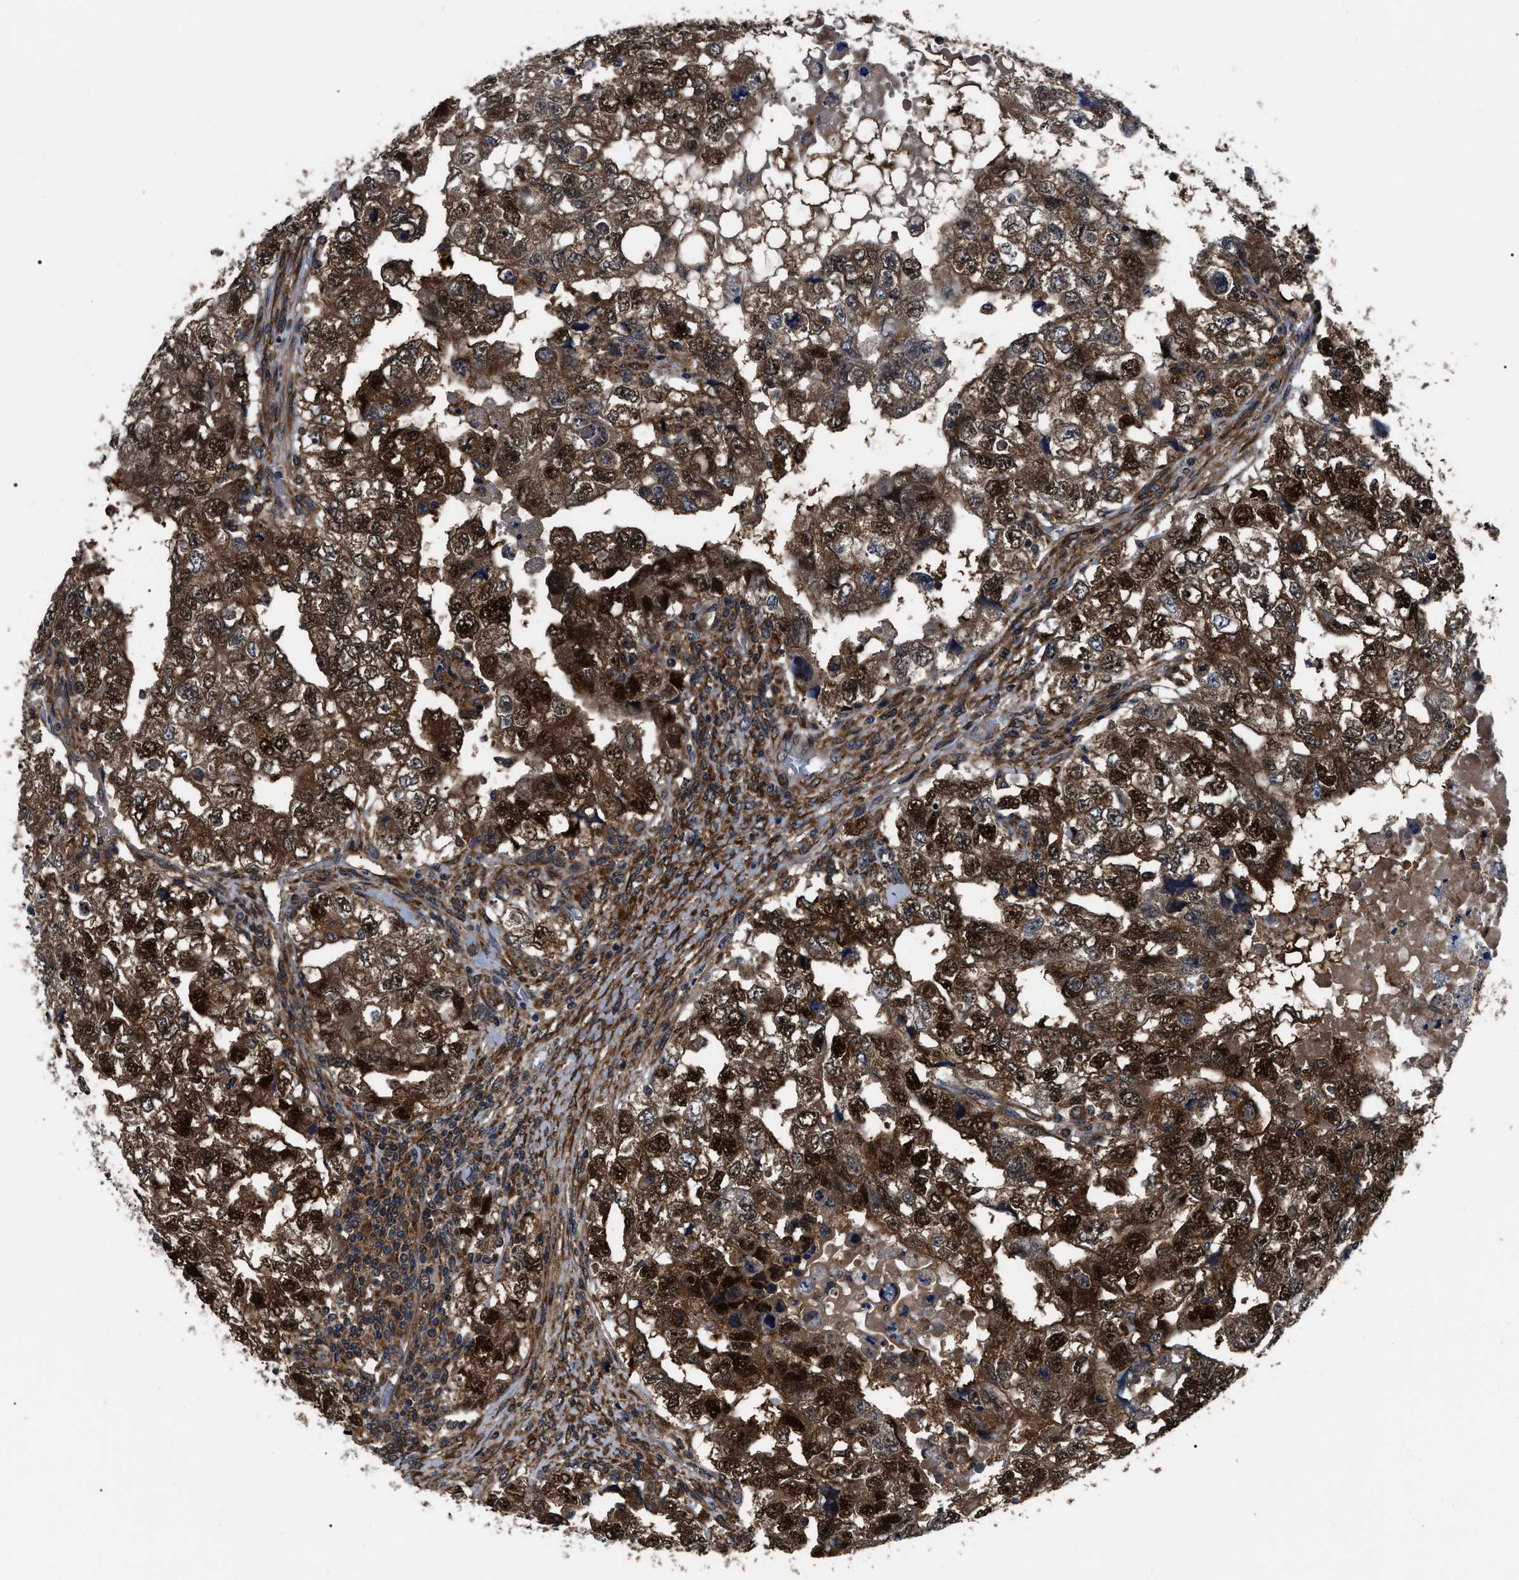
{"staining": {"intensity": "strong", "quantity": ">75%", "location": "cytoplasmic/membranous,nuclear"}, "tissue": "testis cancer", "cell_type": "Tumor cells", "image_type": "cancer", "snomed": [{"axis": "morphology", "description": "Carcinoma, Embryonal, NOS"}, {"axis": "topography", "description": "Testis"}], "caption": "Tumor cells reveal high levels of strong cytoplasmic/membranous and nuclear positivity in about >75% of cells in testis cancer. The staining is performed using DAB (3,3'-diaminobenzidine) brown chromogen to label protein expression. The nuclei are counter-stained blue using hematoxylin.", "gene": "GET4", "patient": {"sex": "male", "age": 36}}